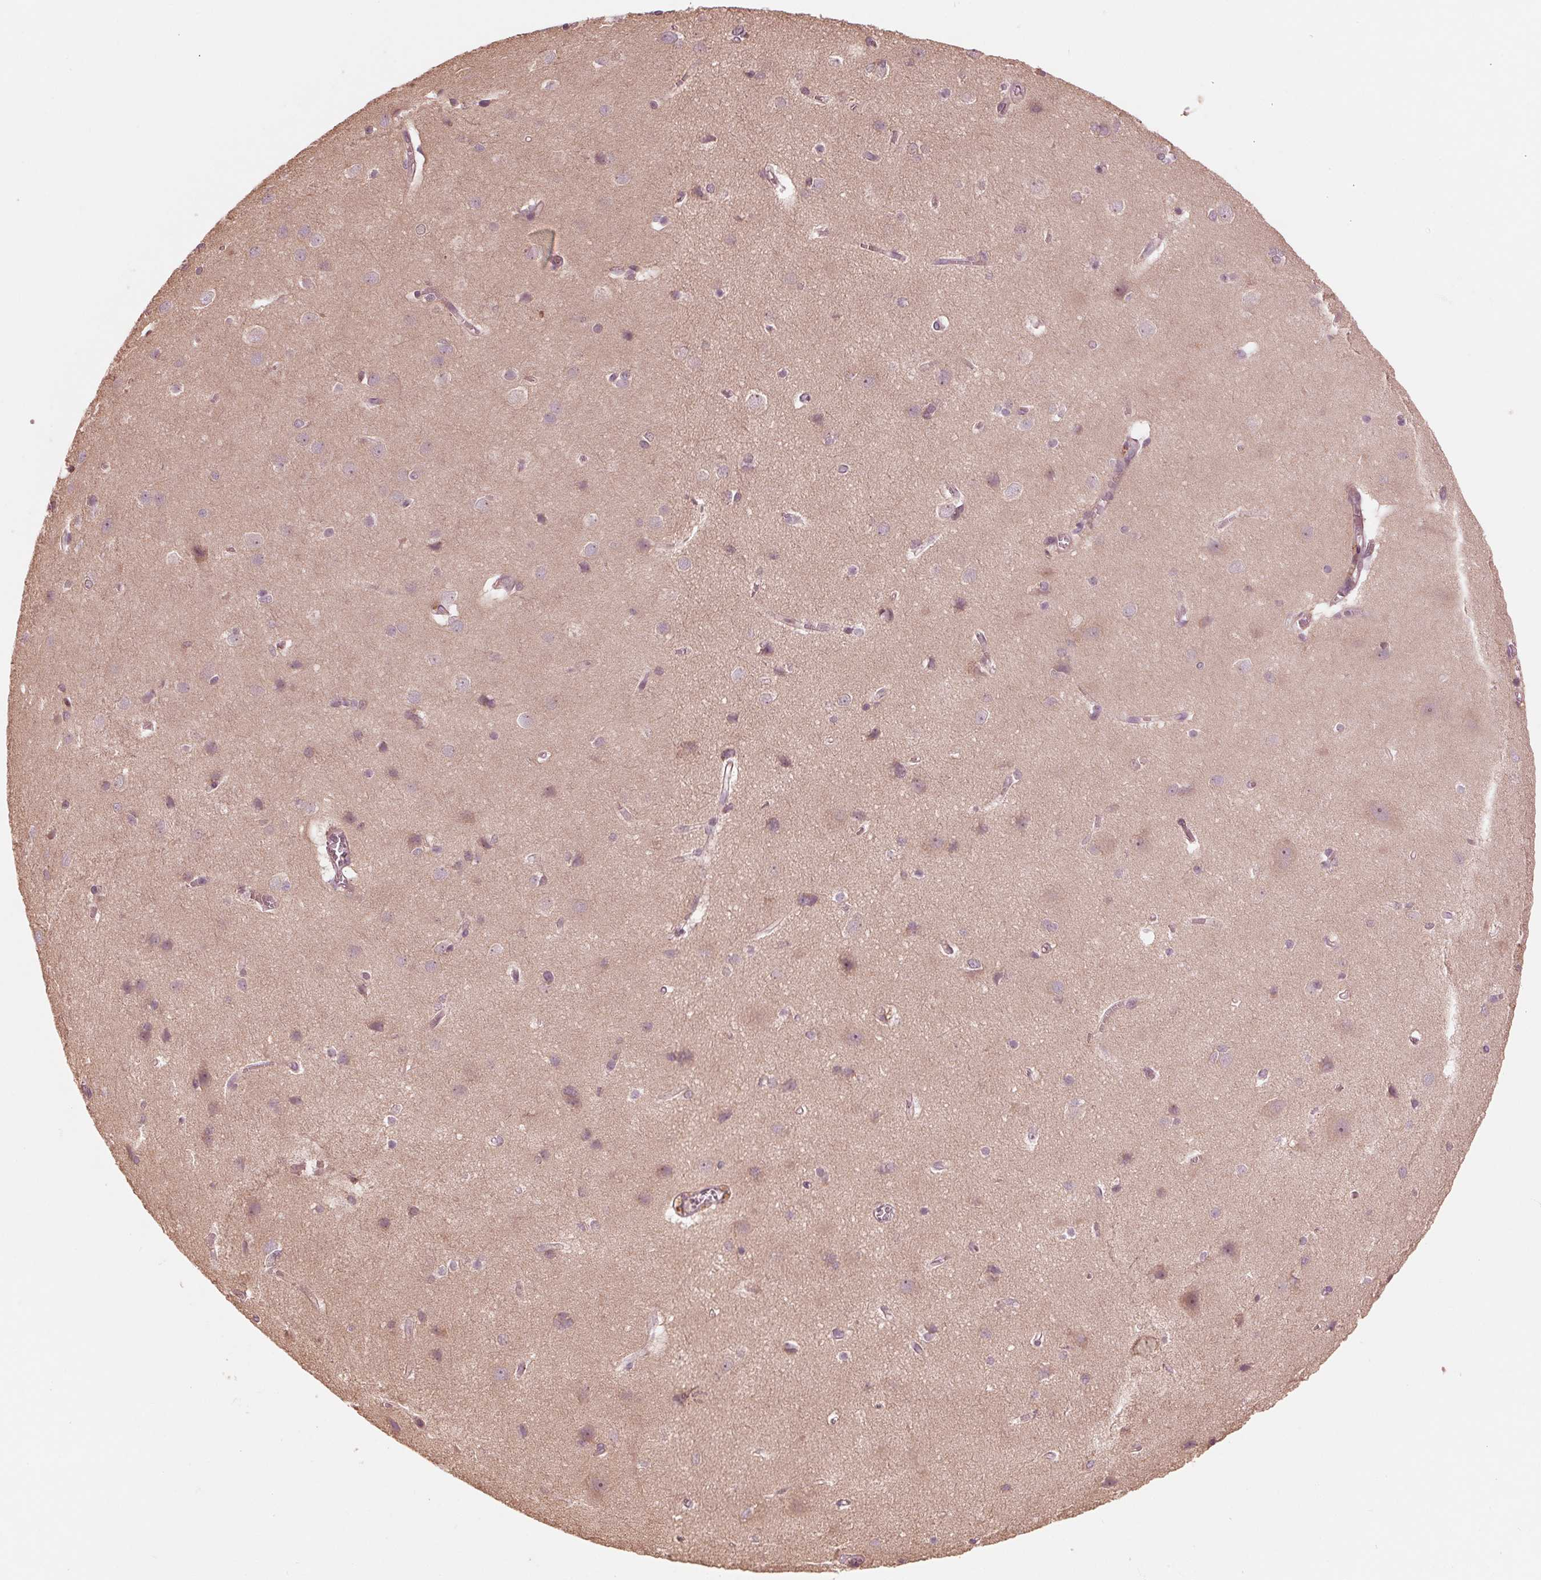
{"staining": {"intensity": "weak", "quantity": "<25%", "location": "cytoplasmic/membranous"}, "tissue": "cerebral cortex", "cell_type": "Endothelial cells", "image_type": "normal", "snomed": [{"axis": "morphology", "description": "Normal tissue, NOS"}, {"axis": "topography", "description": "Cerebral cortex"}], "caption": "IHC micrograph of unremarkable cerebral cortex stained for a protein (brown), which shows no expression in endothelial cells. Nuclei are stained in blue.", "gene": "CMIP", "patient": {"sex": "male", "age": 37}}